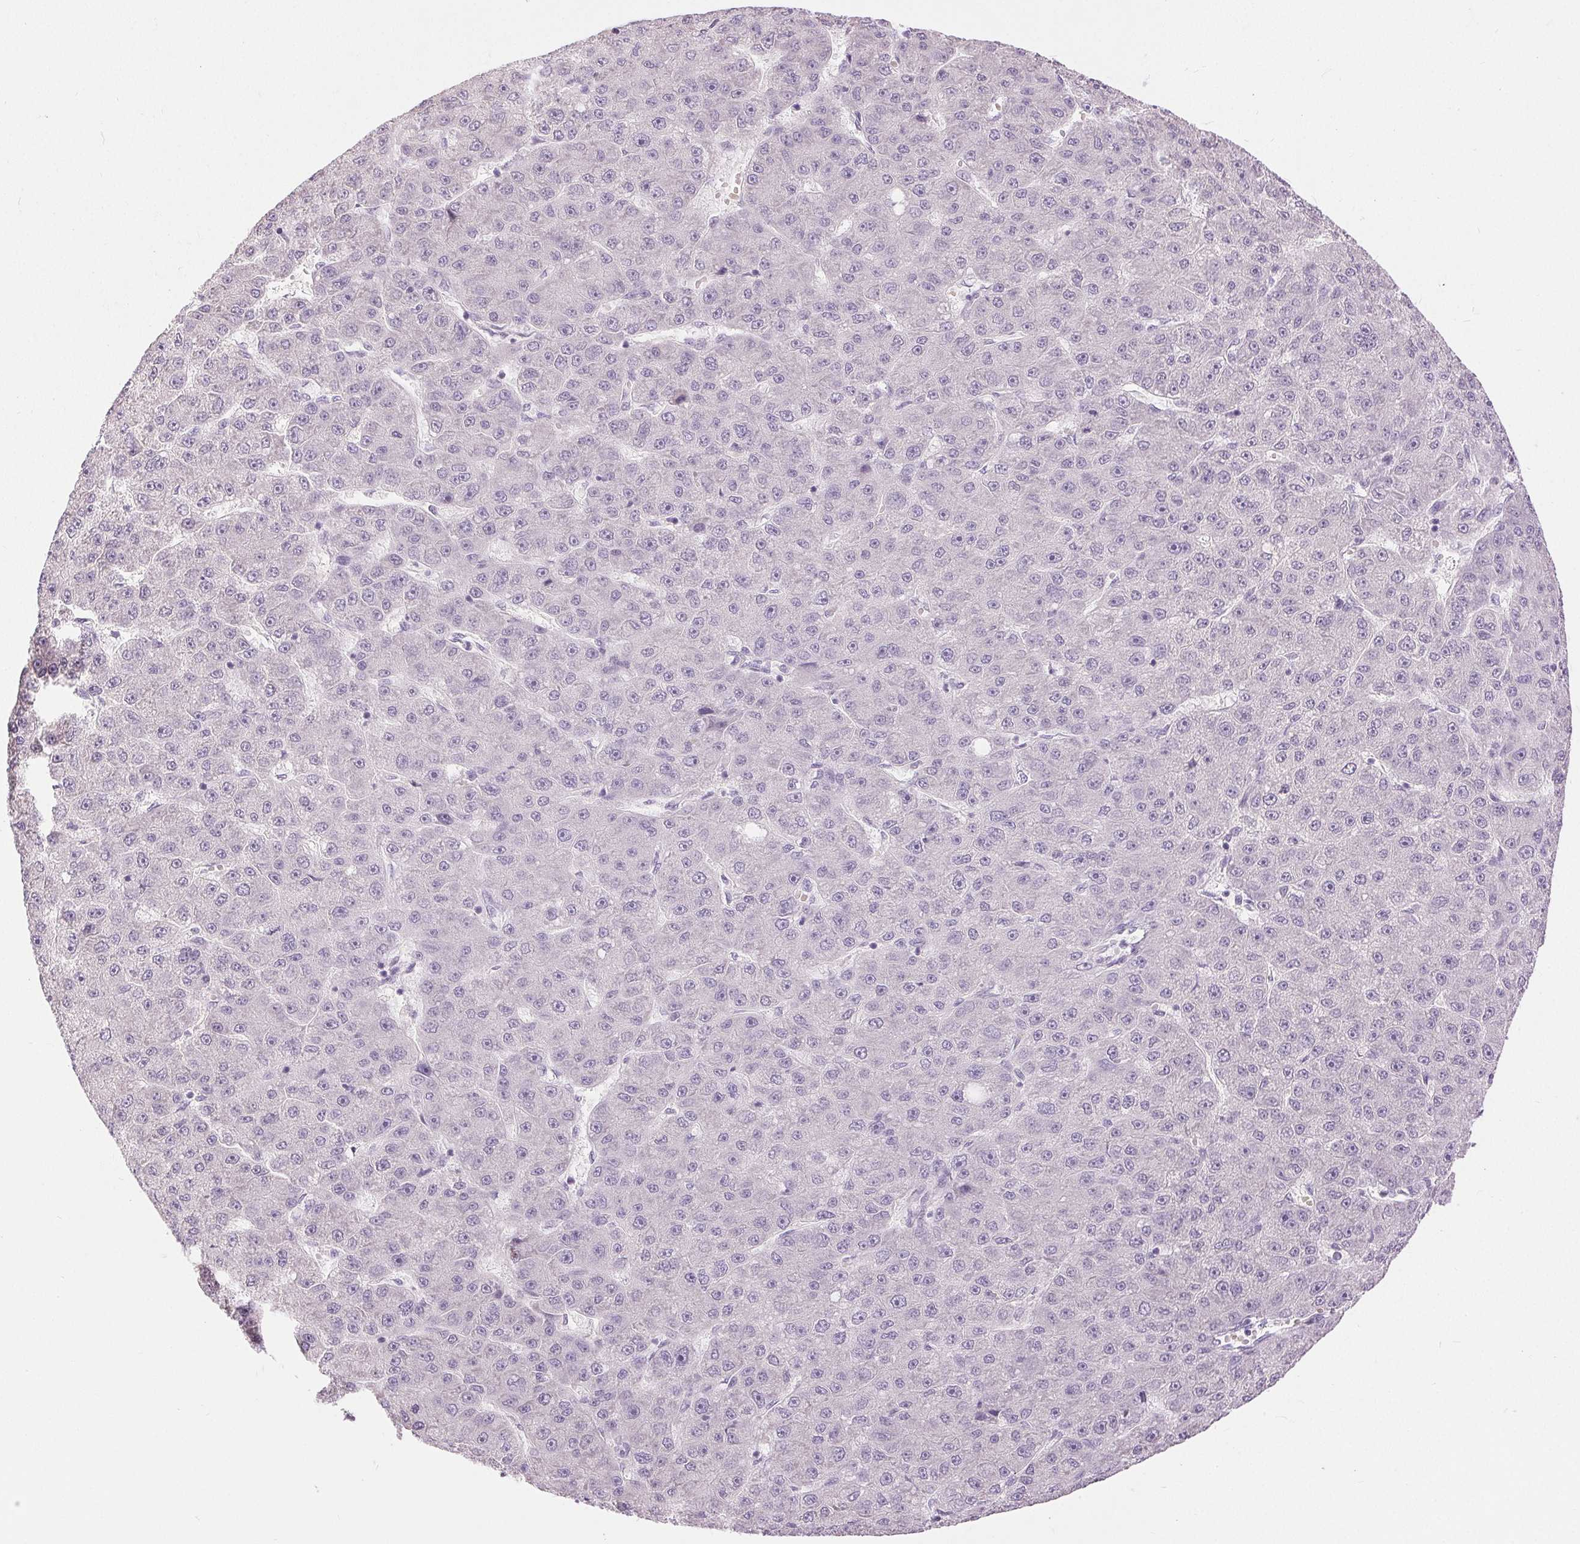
{"staining": {"intensity": "negative", "quantity": "none", "location": "none"}, "tissue": "liver cancer", "cell_type": "Tumor cells", "image_type": "cancer", "snomed": [{"axis": "morphology", "description": "Carcinoma, Hepatocellular, NOS"}, {"axis": "topography", "description": "Liver"}], "caption": "The immunohistochemistry image has no significant positivity in tumor cells of hepatocellular carcinoma (liver) tissue.", "gene": "DSG3", "patient": {"sex": "male", "age": 67}}